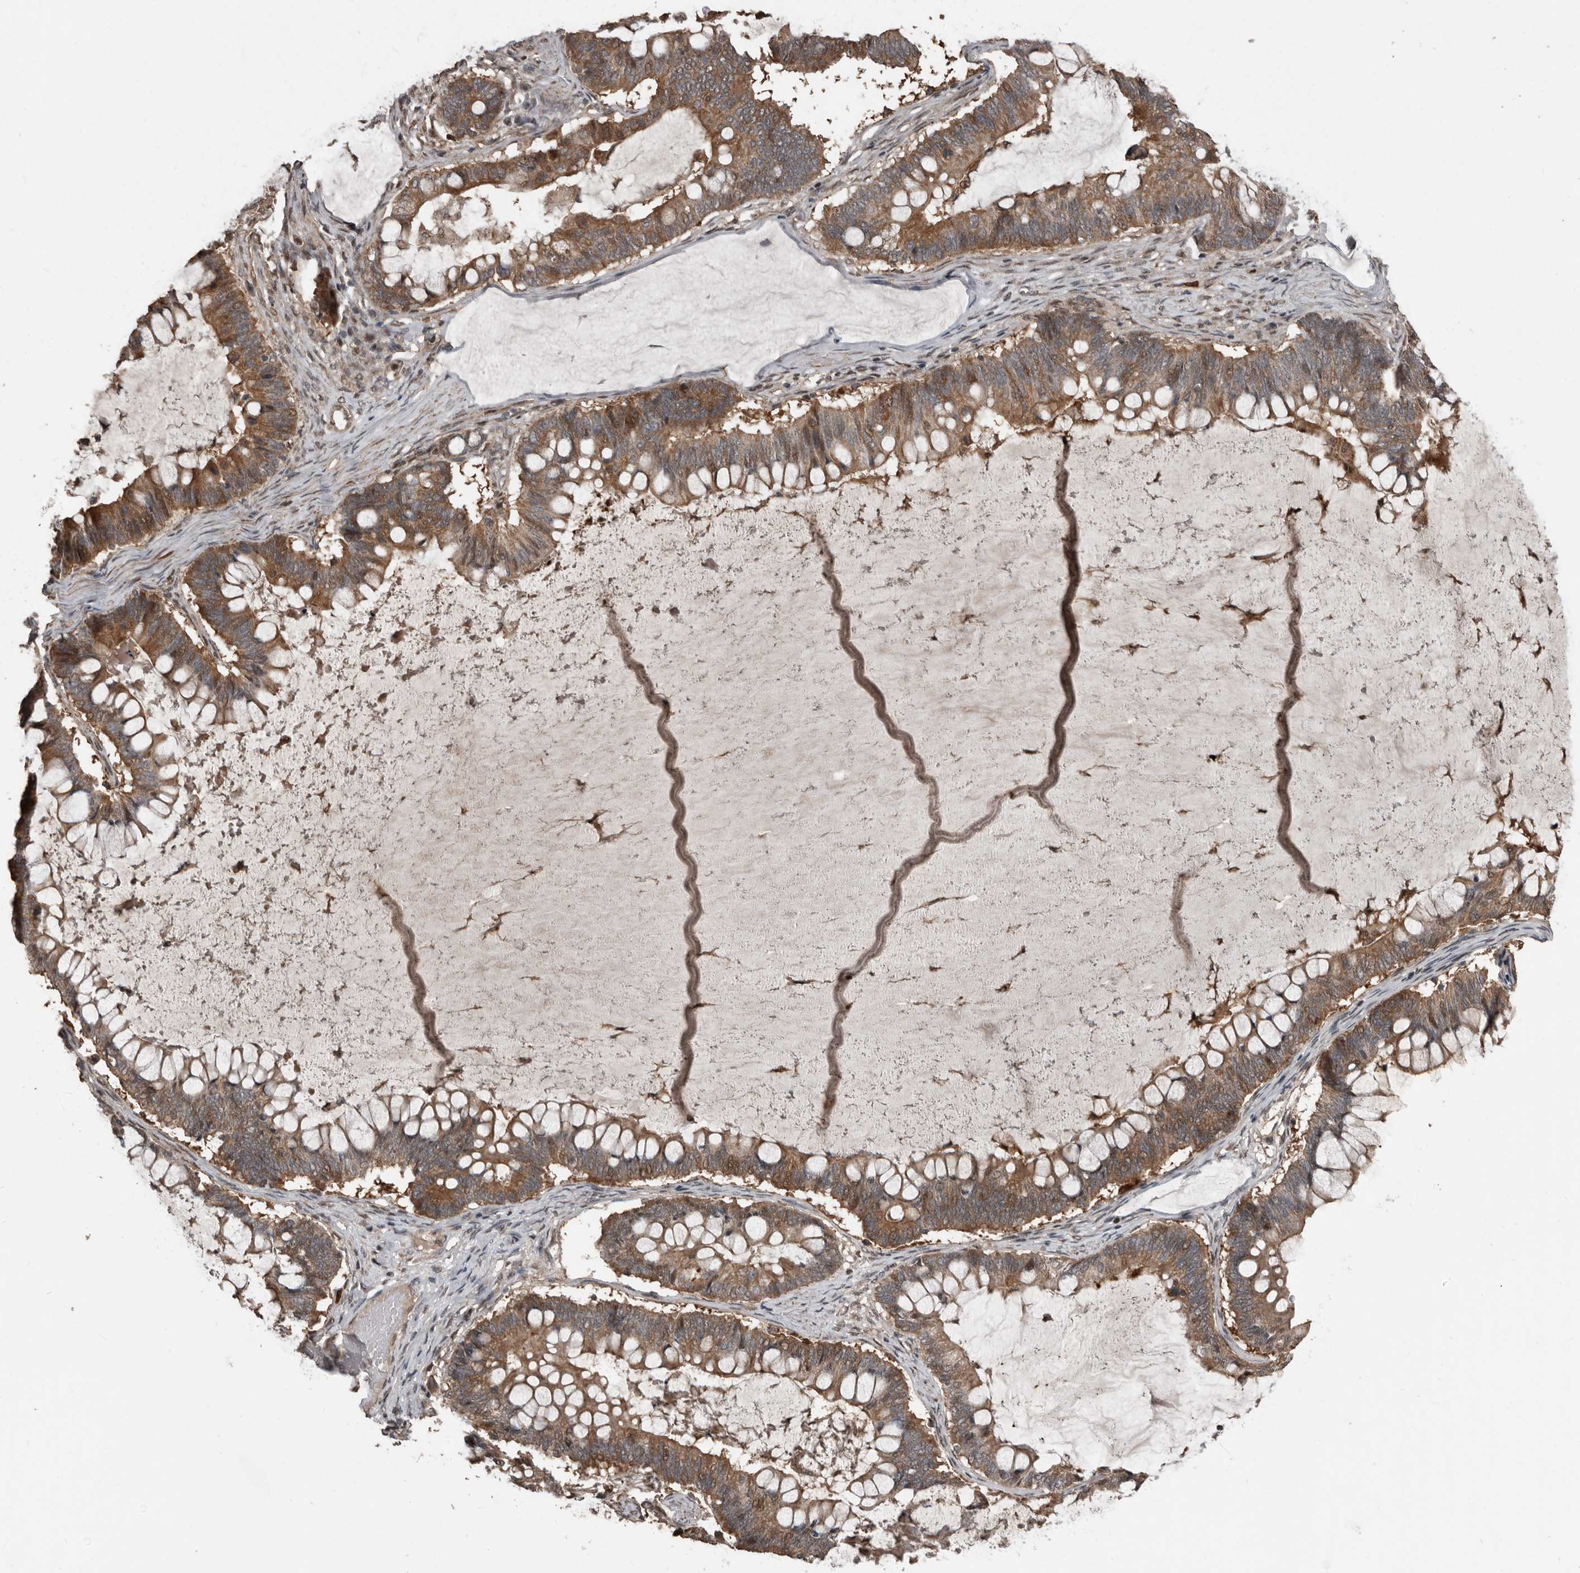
{"staining": {"intensity": "moderate", "quantity": ">75%", "location": "cytoplasmic/membranous"}, "tissue": "ovarian cancer", "cell_type": "Tumor cells", "image_type": "cancer", "snomed": [{"axis": "morphology", "description": "Cystadenocarcinoma, mucinous, NOS"}, {"axis": "topography", "description": "Ovary"}], "caption": "This photomicrograph exhibits ovarian mucinous cystadenocarcinoma stained with IHC to label a protein in brown. The cytoplasmic/membranous of tumor cells show moderate positivity for the protein. Nuclei are counter-stained blue.", "gene": "FSBP", "patient": {"sex": "female", "age": 61}}